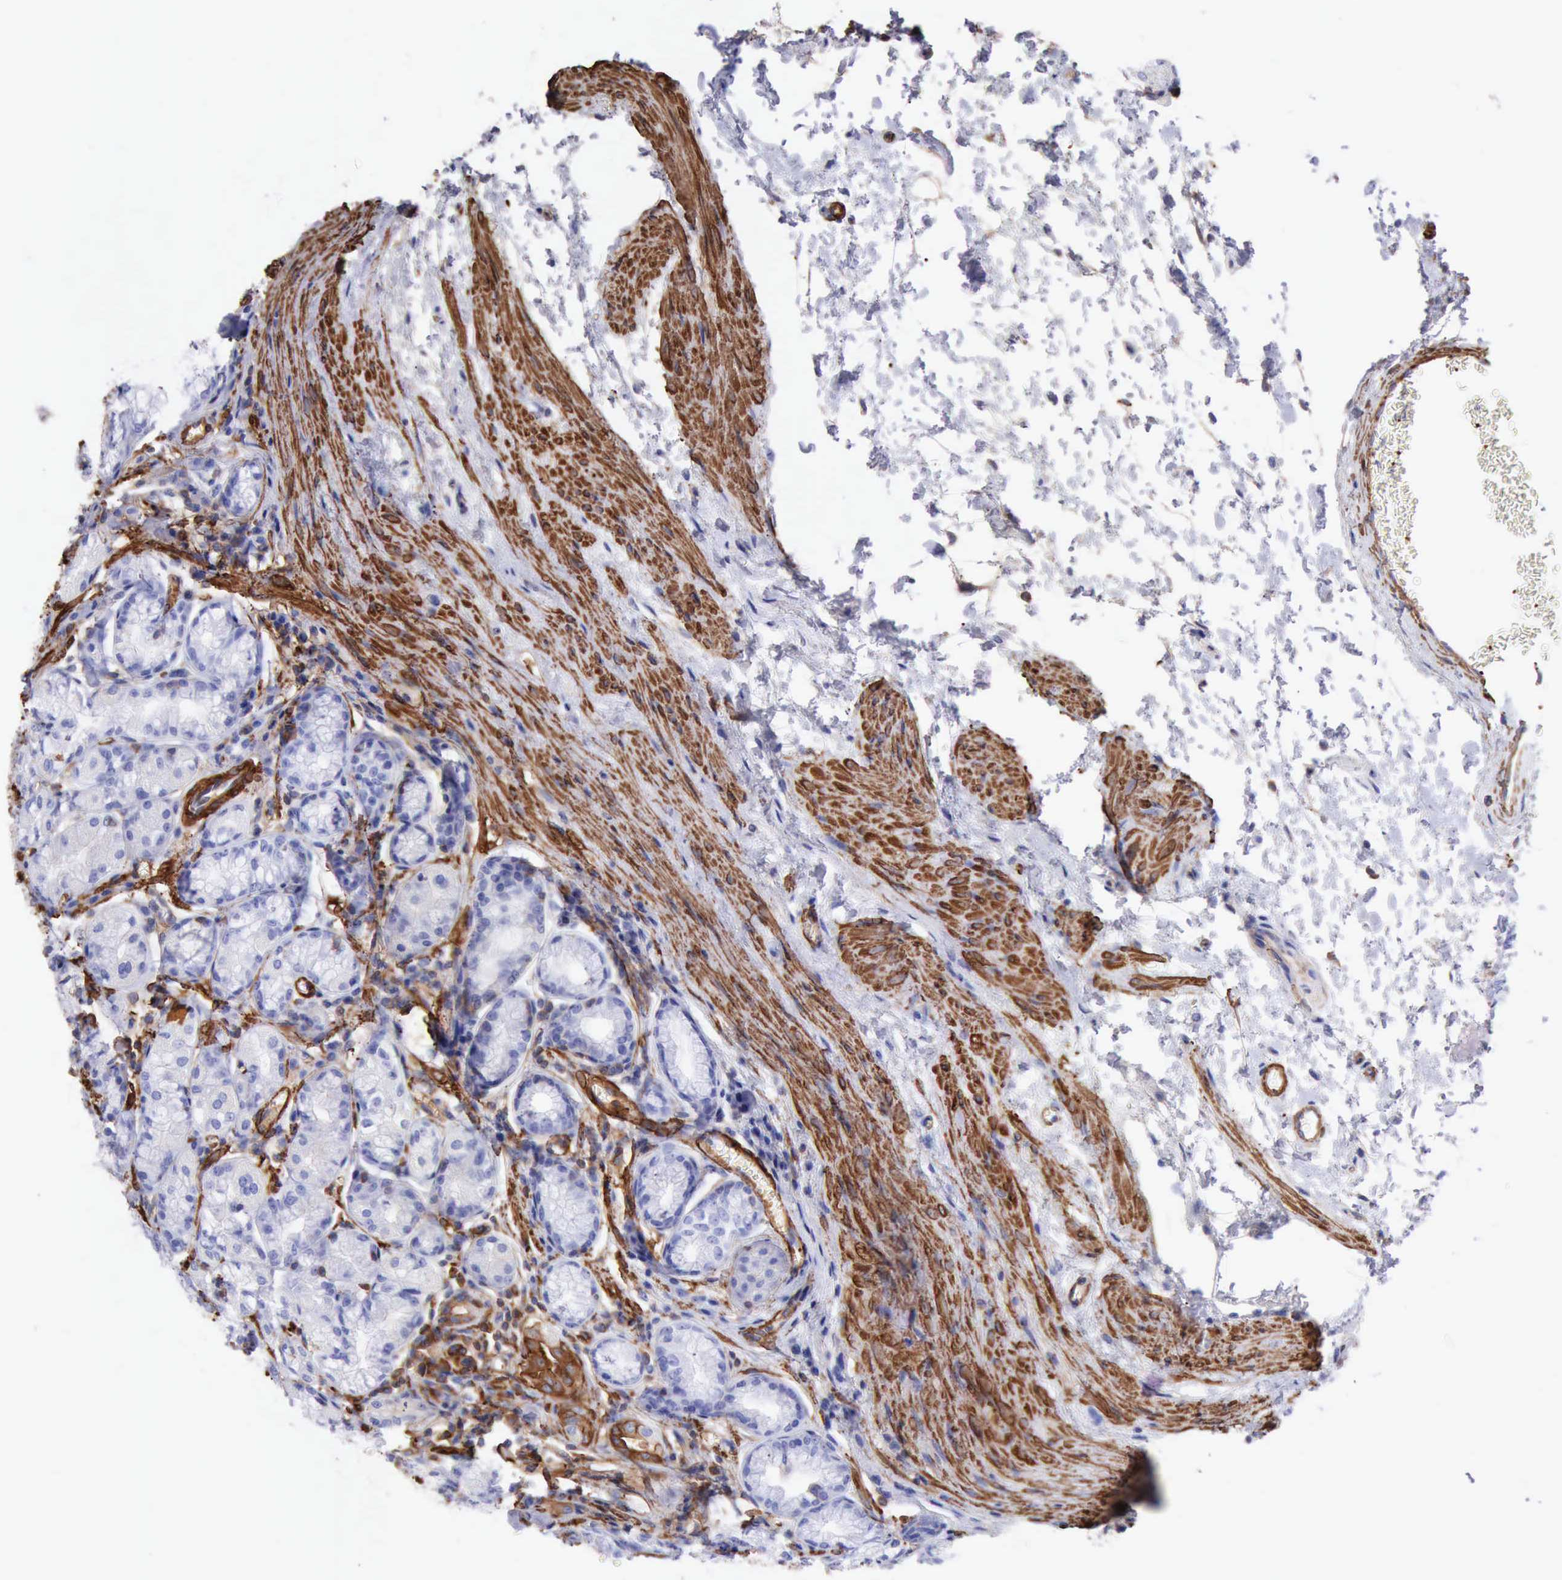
{"staining": {"intensity": "negative", "quantity": "none", "location": "none"}, "tissue": "stomach", "cell_type": "Glandular cells", "image_type": "normal", "snomed": [{"axis": "morphology", "description": "Normal tissue, NOS"}, {"axis": "topography", "description": "Stomach"}, {"axis": "topography", "description": "Stomach, lower"}], "caption": "Immunohistochemical staining of normal stomach shows no significant positivity in glandular cells.", "gene": "FLNA", "patient": {"sex": "male", "age": 76}}